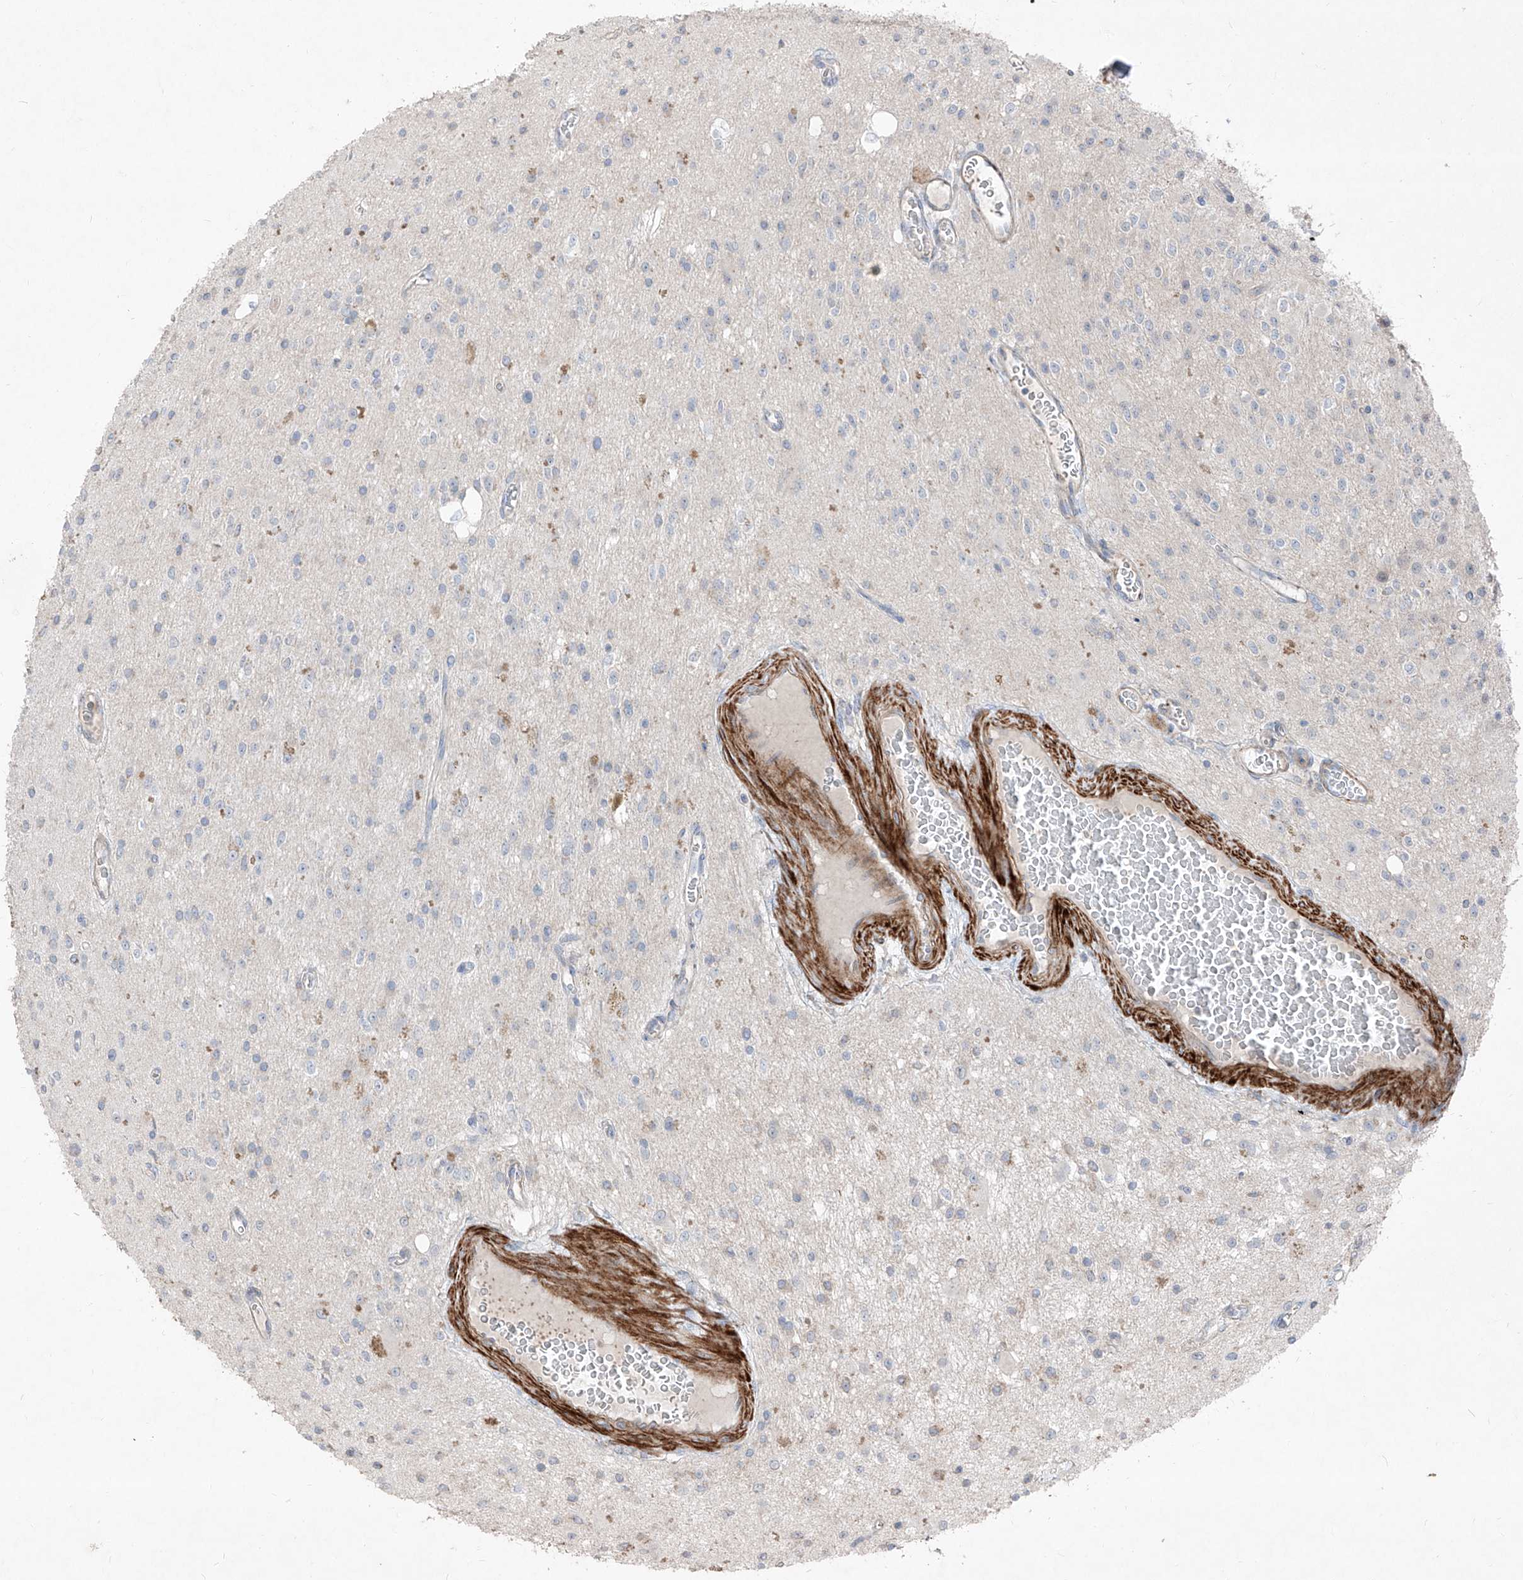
{"staining": {"intensity": "negative", "quantity": "none", "location": "none"}, "tissue": "glioma", "cell_type": "Tumor cells", "image_type": "cancer", "snomed": [{"axis": "morphology", "description": "Glioma, malignant, High grade"}, {"axis": "topography", "description": "Brain"}], "caption": "High-grade glioma (malignant) was stained to show a protein in brown. There is no significant staining in tumor cells.", "gene": "UFD1", "patient": {"sex": "male", "age": 34}}